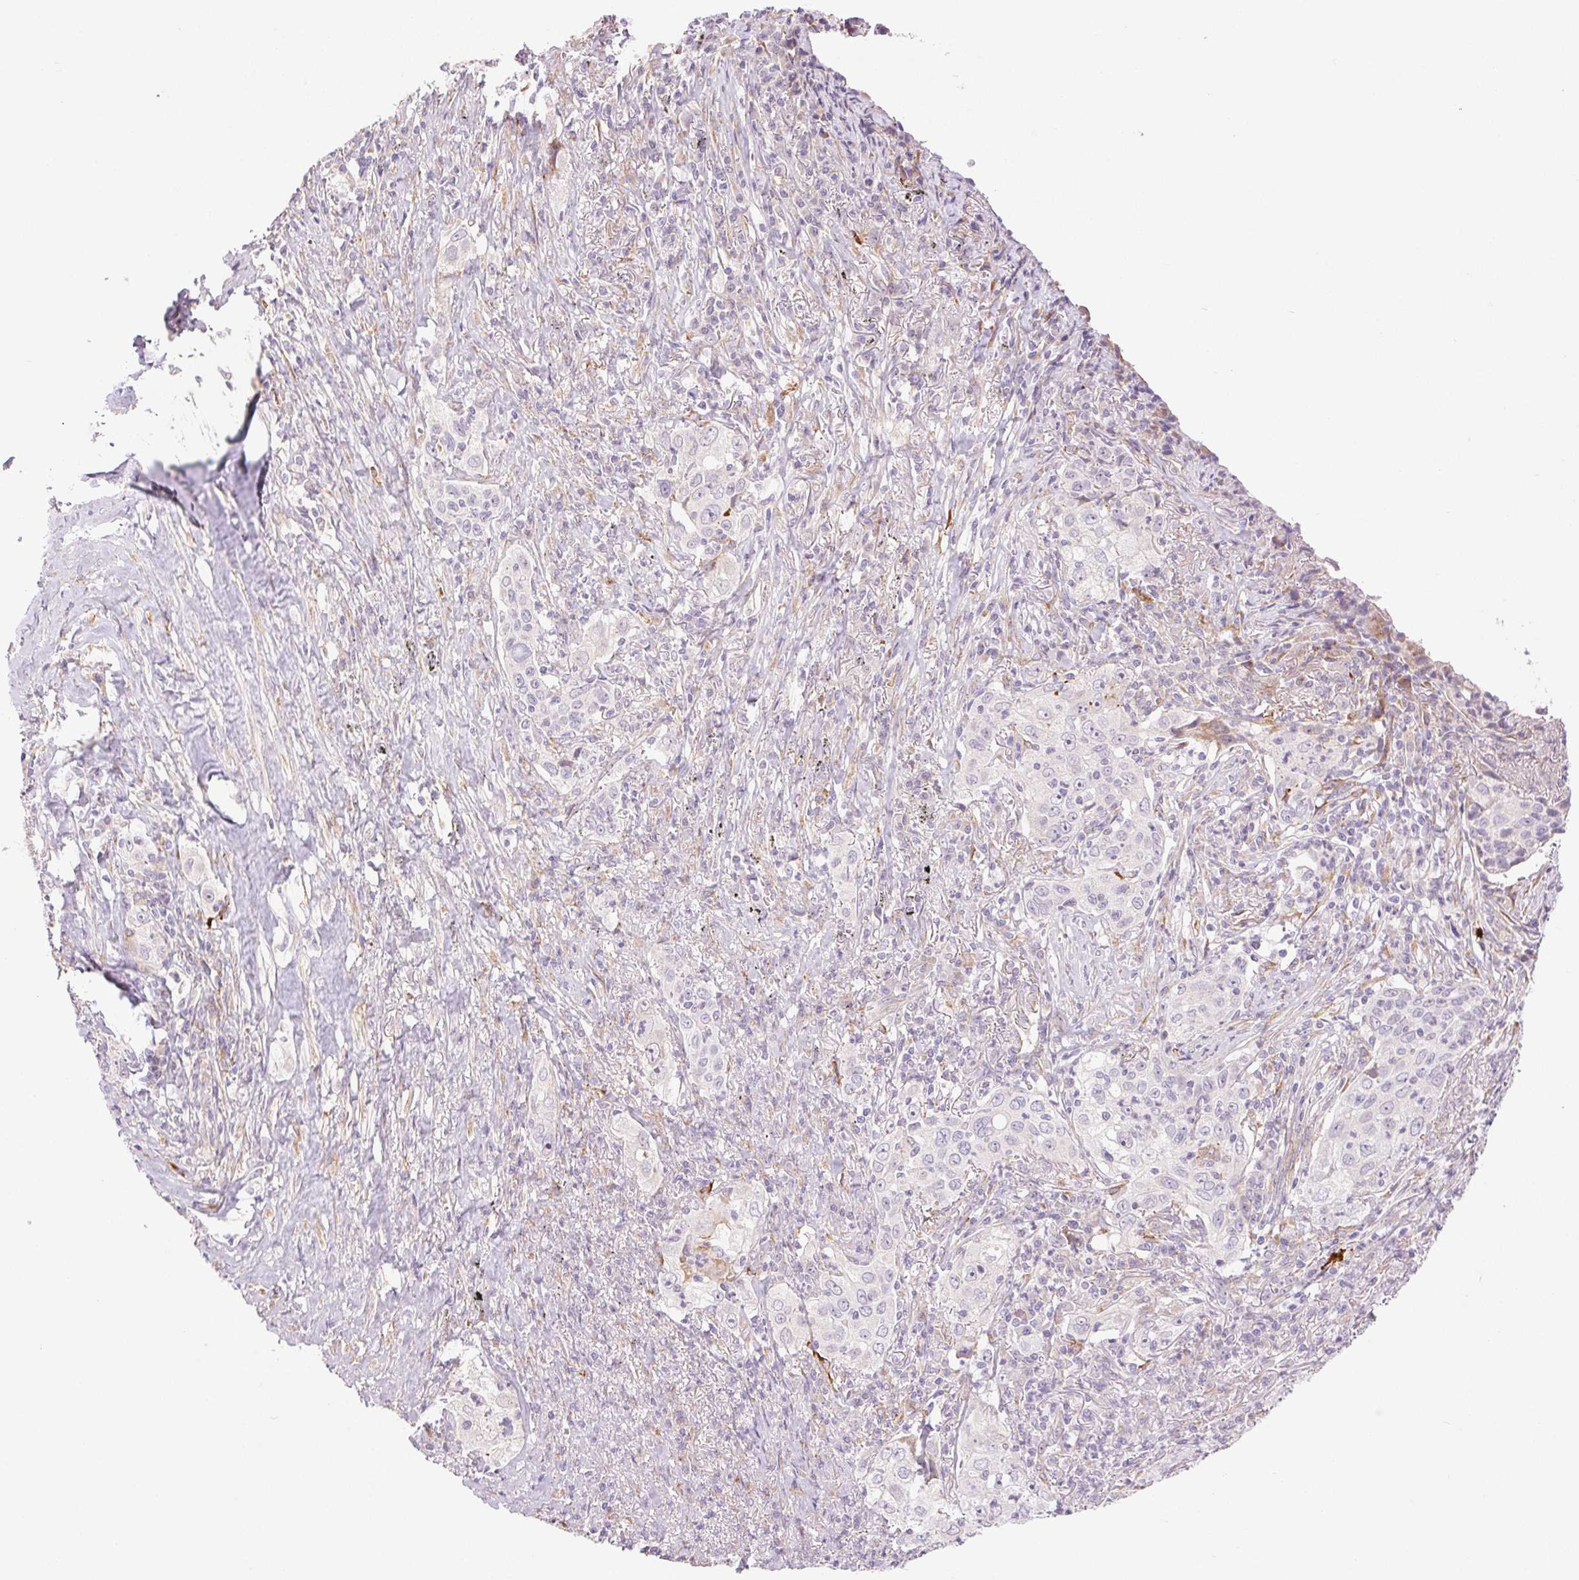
{"staining": {"intensity": "negative", "quantity": "none", "location": "none"}, "tissue": "lung cancer", "cell_type": "Tumor cells", "image_type": "cancer", "snomed": [{"axis": "morphology", "description": "Squamous cell carcinoma, NOS"}, {"axis": "topography", "description": "Lung"}], "caption": "Immunohistochemical staining of human squamous cell carcinoma (lung) exhibits no significant staining in tumor cells. The staining is performed using DAB brown chromogen with nuclei counter-stained in using hematoxylin.", "gene": "METTL17", "patient": {"sex": "male", "age": 71}}